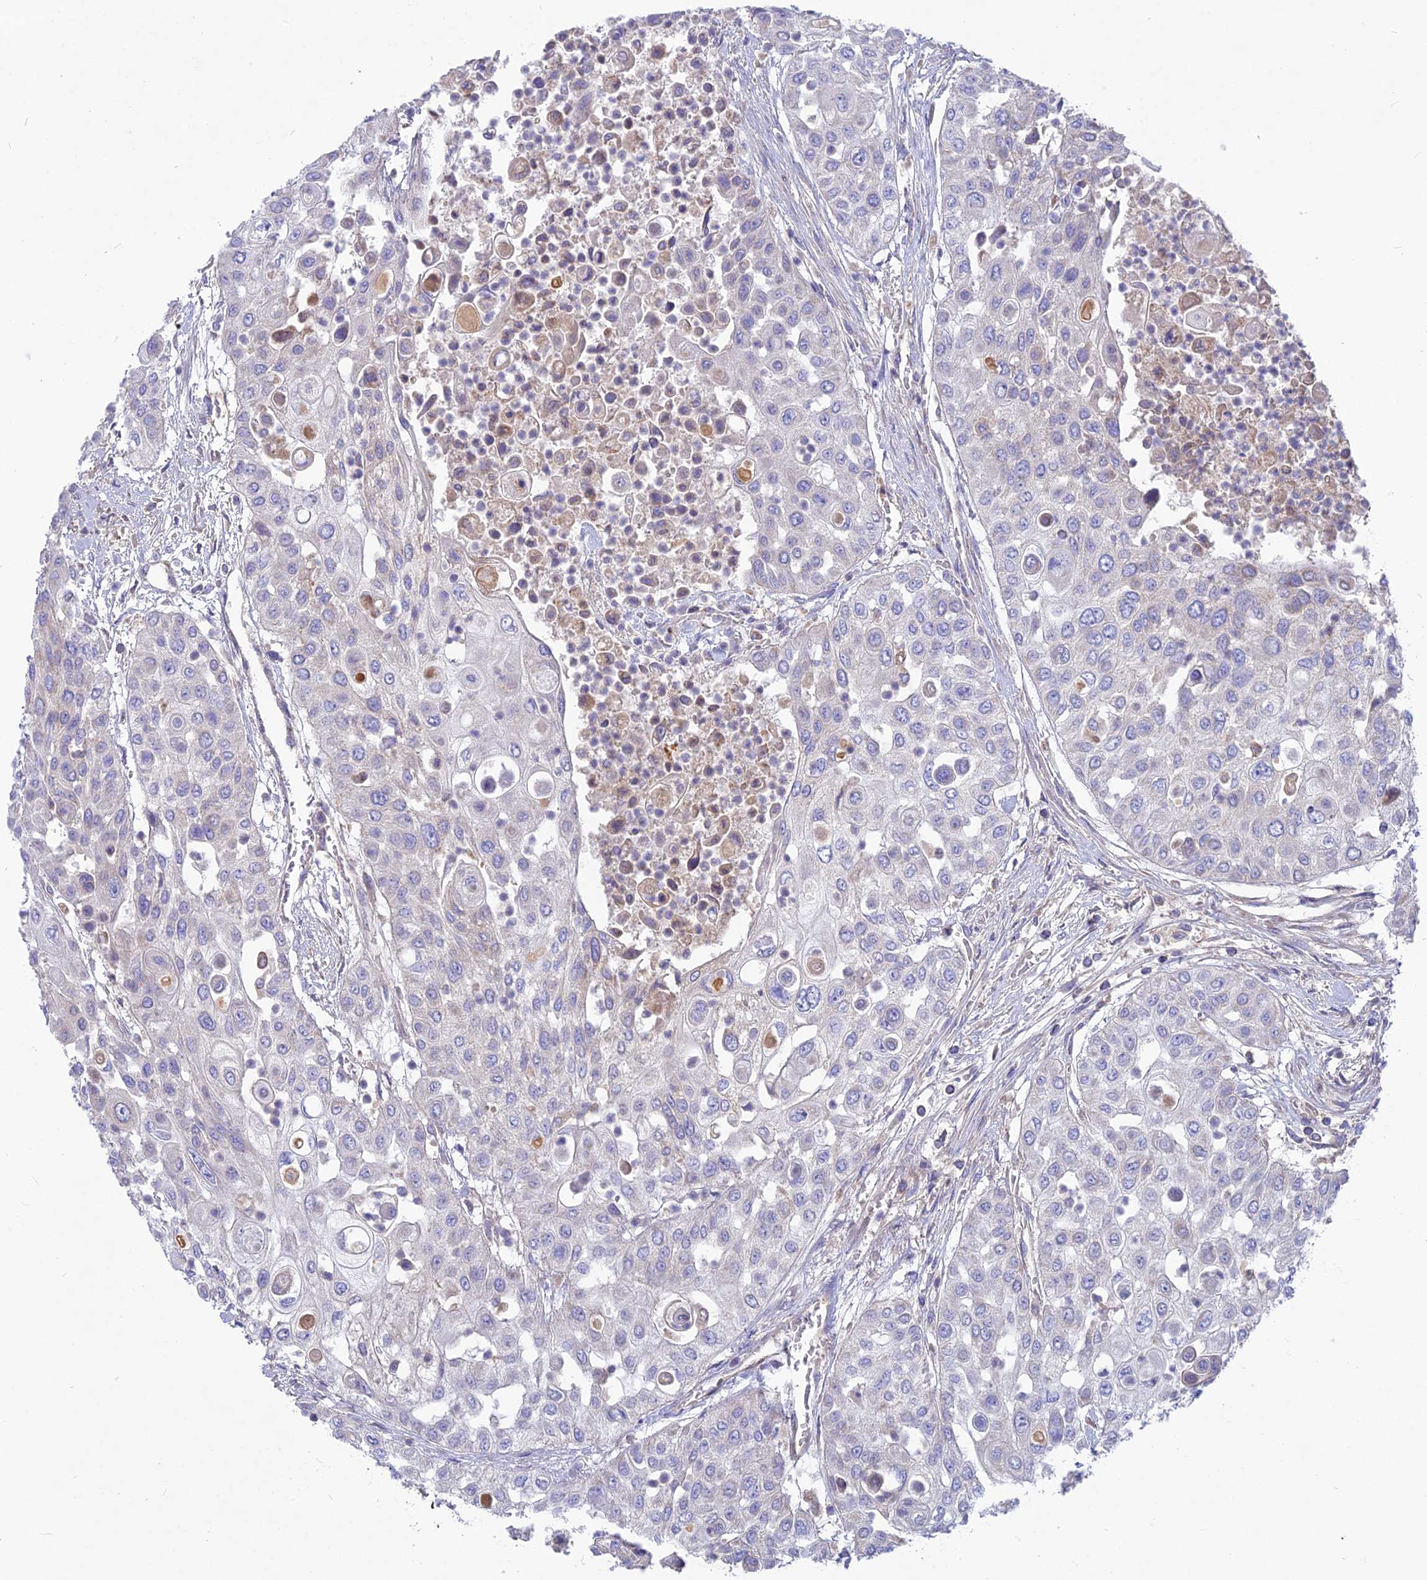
{"staining": {"intensity": "negative", "quantity": "none", "location": "none"}, "tissue": "urothelial cancer", "cell_type": "Tumor cells", "image_type": "cancer", "snomed": [{"axis": "morphology", "description": "Urothelial carcinoma, High grade"}, {"axis": "topography", "description": "Urinary bladder"}], "caption": "A micrograph of urothelial cancer stained for a protein demonstrates no brown staining in tumor cells. The staining is performed using DAB brown chromogen with nuclei counter-stained in using hematoxylin.", "gene": "PZP", "patient": {"sex": "female", "age": 79}}